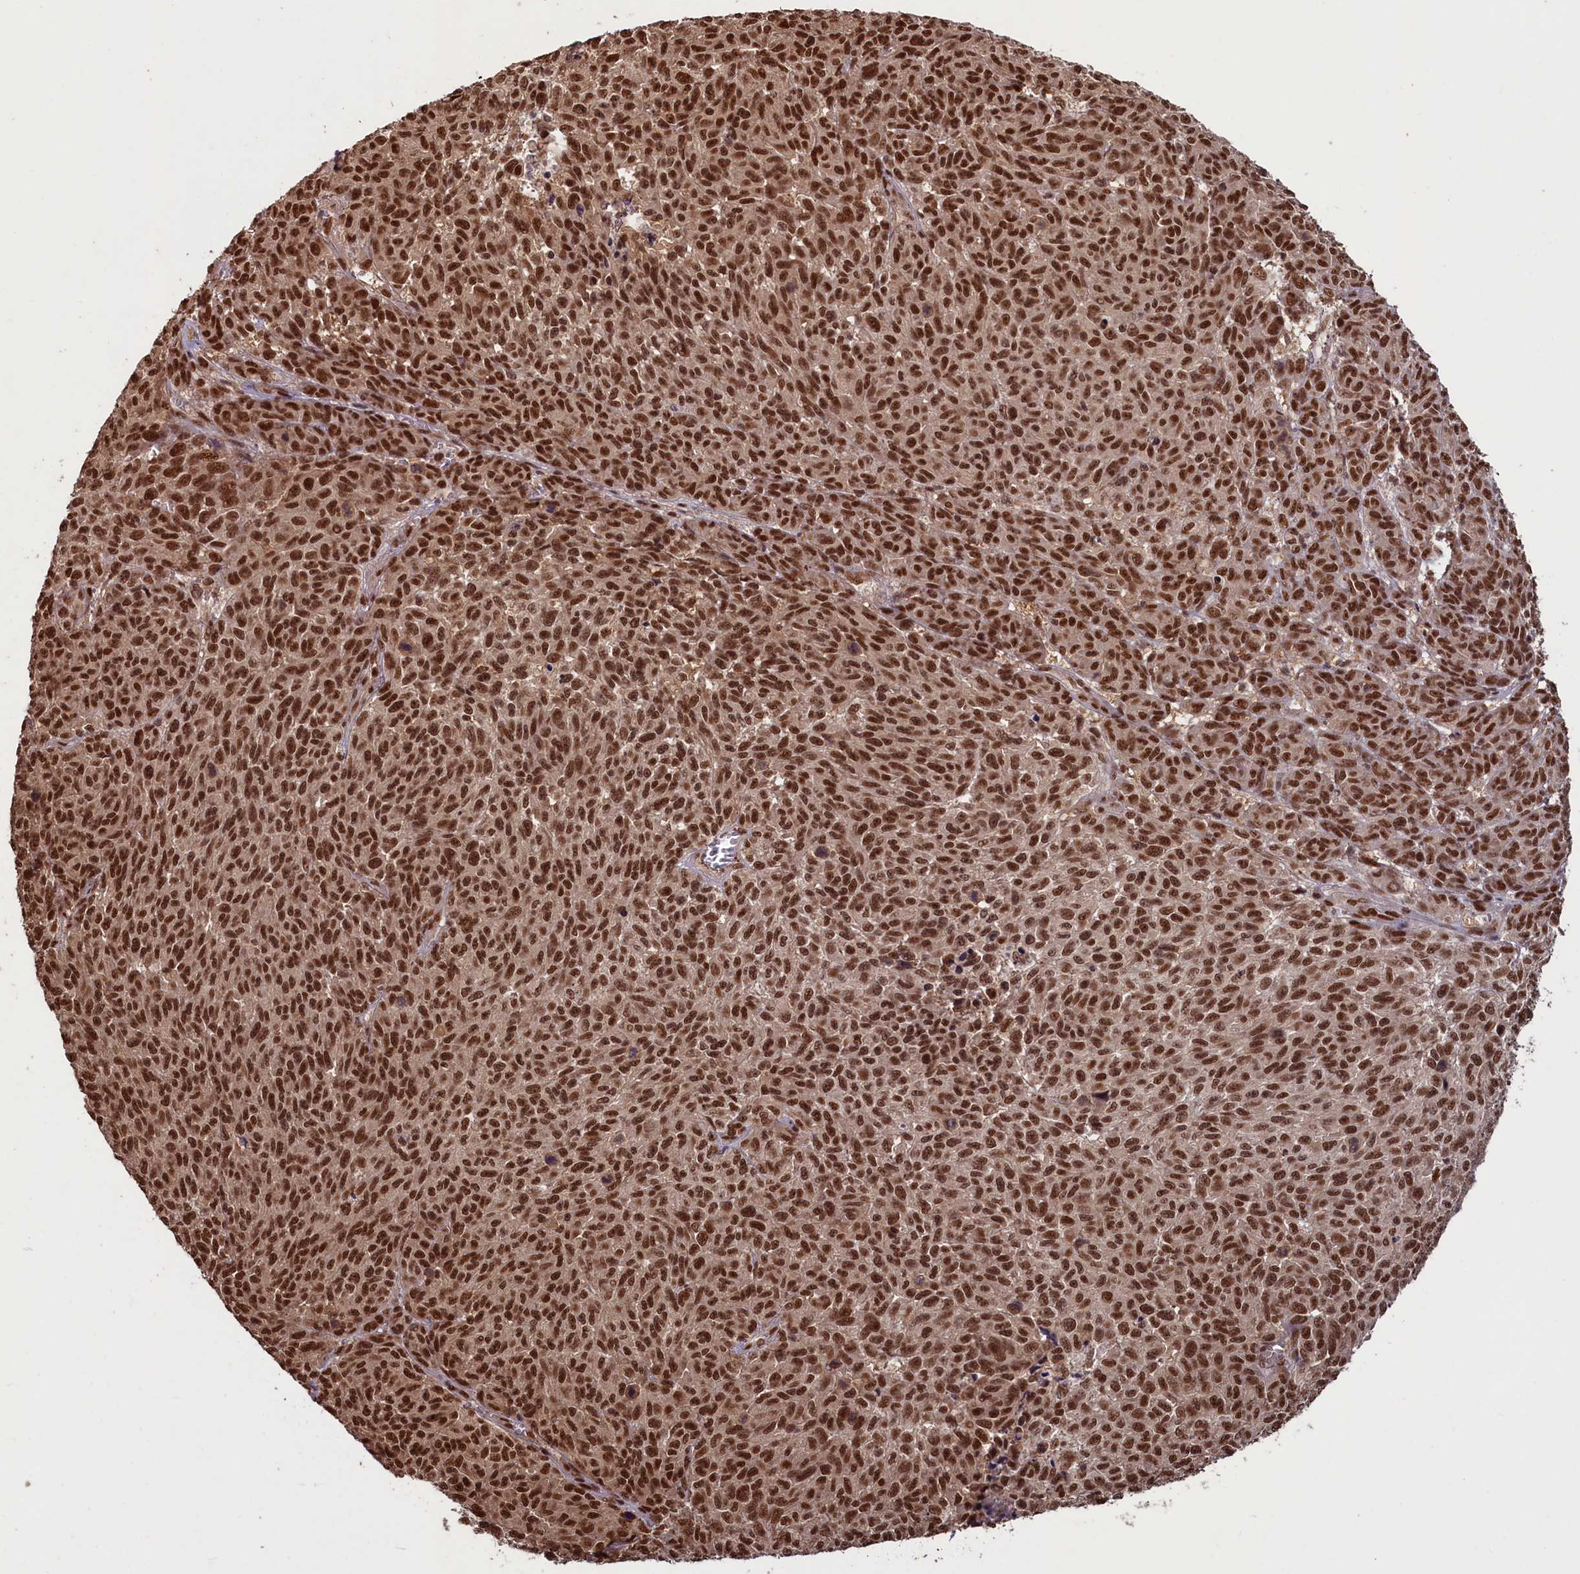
{"staining": {"intensity": "strong", "quantity": ">75%", "location": "nuclear"}, "tissue": "melanoma", "cell_type": "Tumor cells", "image_type": "cancer", "snomed": [{"axis": "morphology", "description": "Malignant melanoma, NOS"}, {"axis": "topography", "description": "Skin"}], "caption": "Malignant melanoma stained with DAB immunohistochemistry (IHC) displays high levels of strong nuclear expression in about >75% of tumor cells. Nuclei are stained in blue.", "gene": "NAE1", "patient": {"sex": "male", "age": 49}}